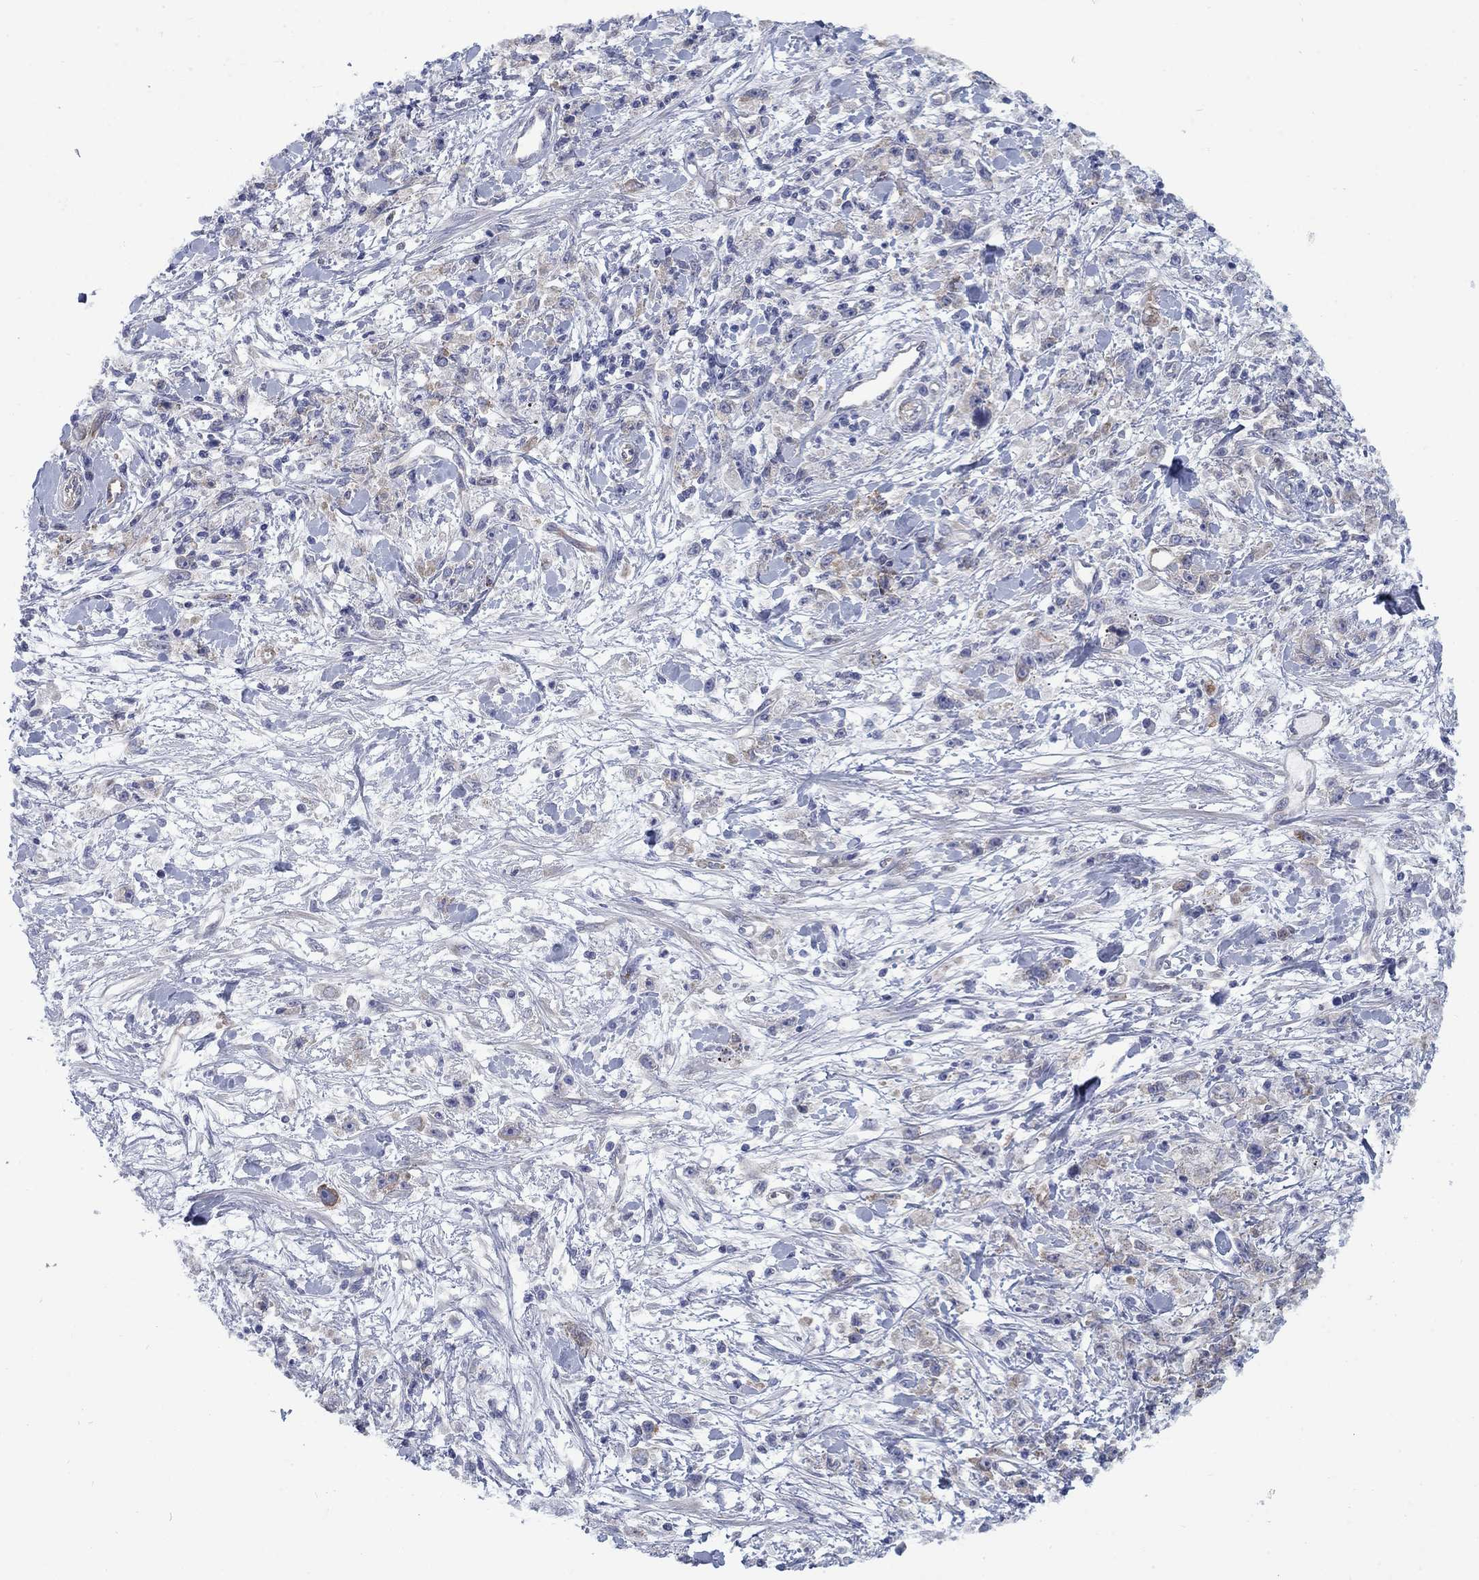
{"staining": {"intensity": "weak", "quantity": "25%-75%", "location": "cytoplasmic/membranous"}, "tissue": "stomach cancer", "cell_type": "Tumor cells", "image_type": "cancer", "snomed": [{"axis": "morphology", "description": "Adenocarcinoma, NOS"}, {"axis": "topography", "description": "Stomach"}], "caption": "Brown immunohistochemical staining in stomach adenocarcinoma exhibits weak cytoplasmic/membranous positivity in approximately 25%-75% of tumor cells. Ihc stains the protein of interest in brown and the nuclei are stained blue.", "gene": "FXR1", "patient": {"sex": "female", "age": 59}}